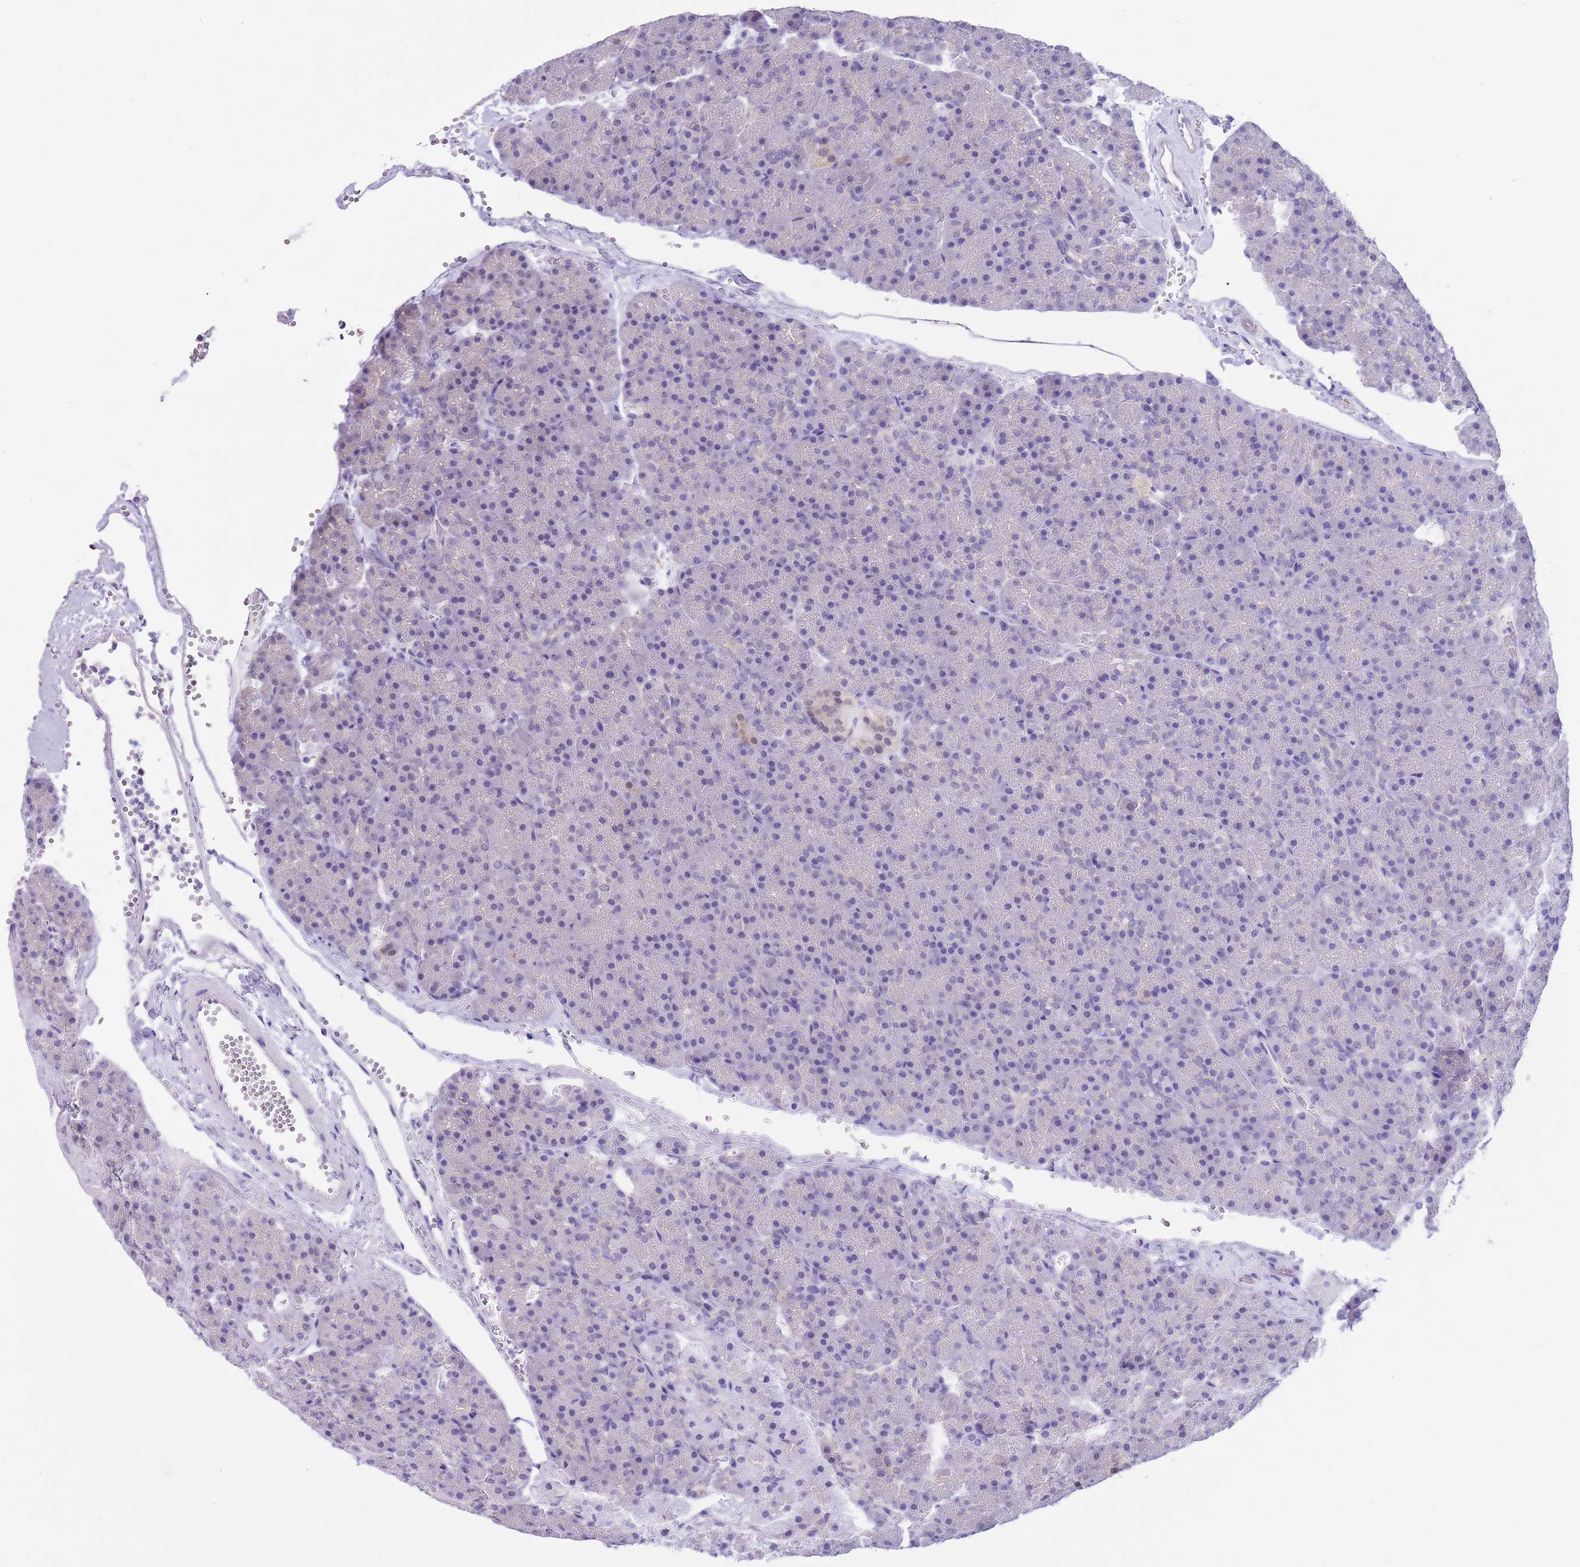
{"staining": {"intensity": "negative", "quantity": "none", "location": "none"}, "tissue": "pancreas", "cell_type": "Exocrine glandular cells", "image_type": "normal", "snomed": [{"axis": "morphology", "description": "Normal tissue, NOS"}, {"axis": "topography", "description": "Pancreas"}], "caption": "DAB (3,3'-diaminobenzidine) immunohistochemical staining of benign human pancreas demonstrates no significant staining in exocrine glandular cells. (Brightfield microscopy of DAB immunohistochemistry at high magnification).", "gene": "DDI2", "patient": {"sex": "male", "age": 36}}